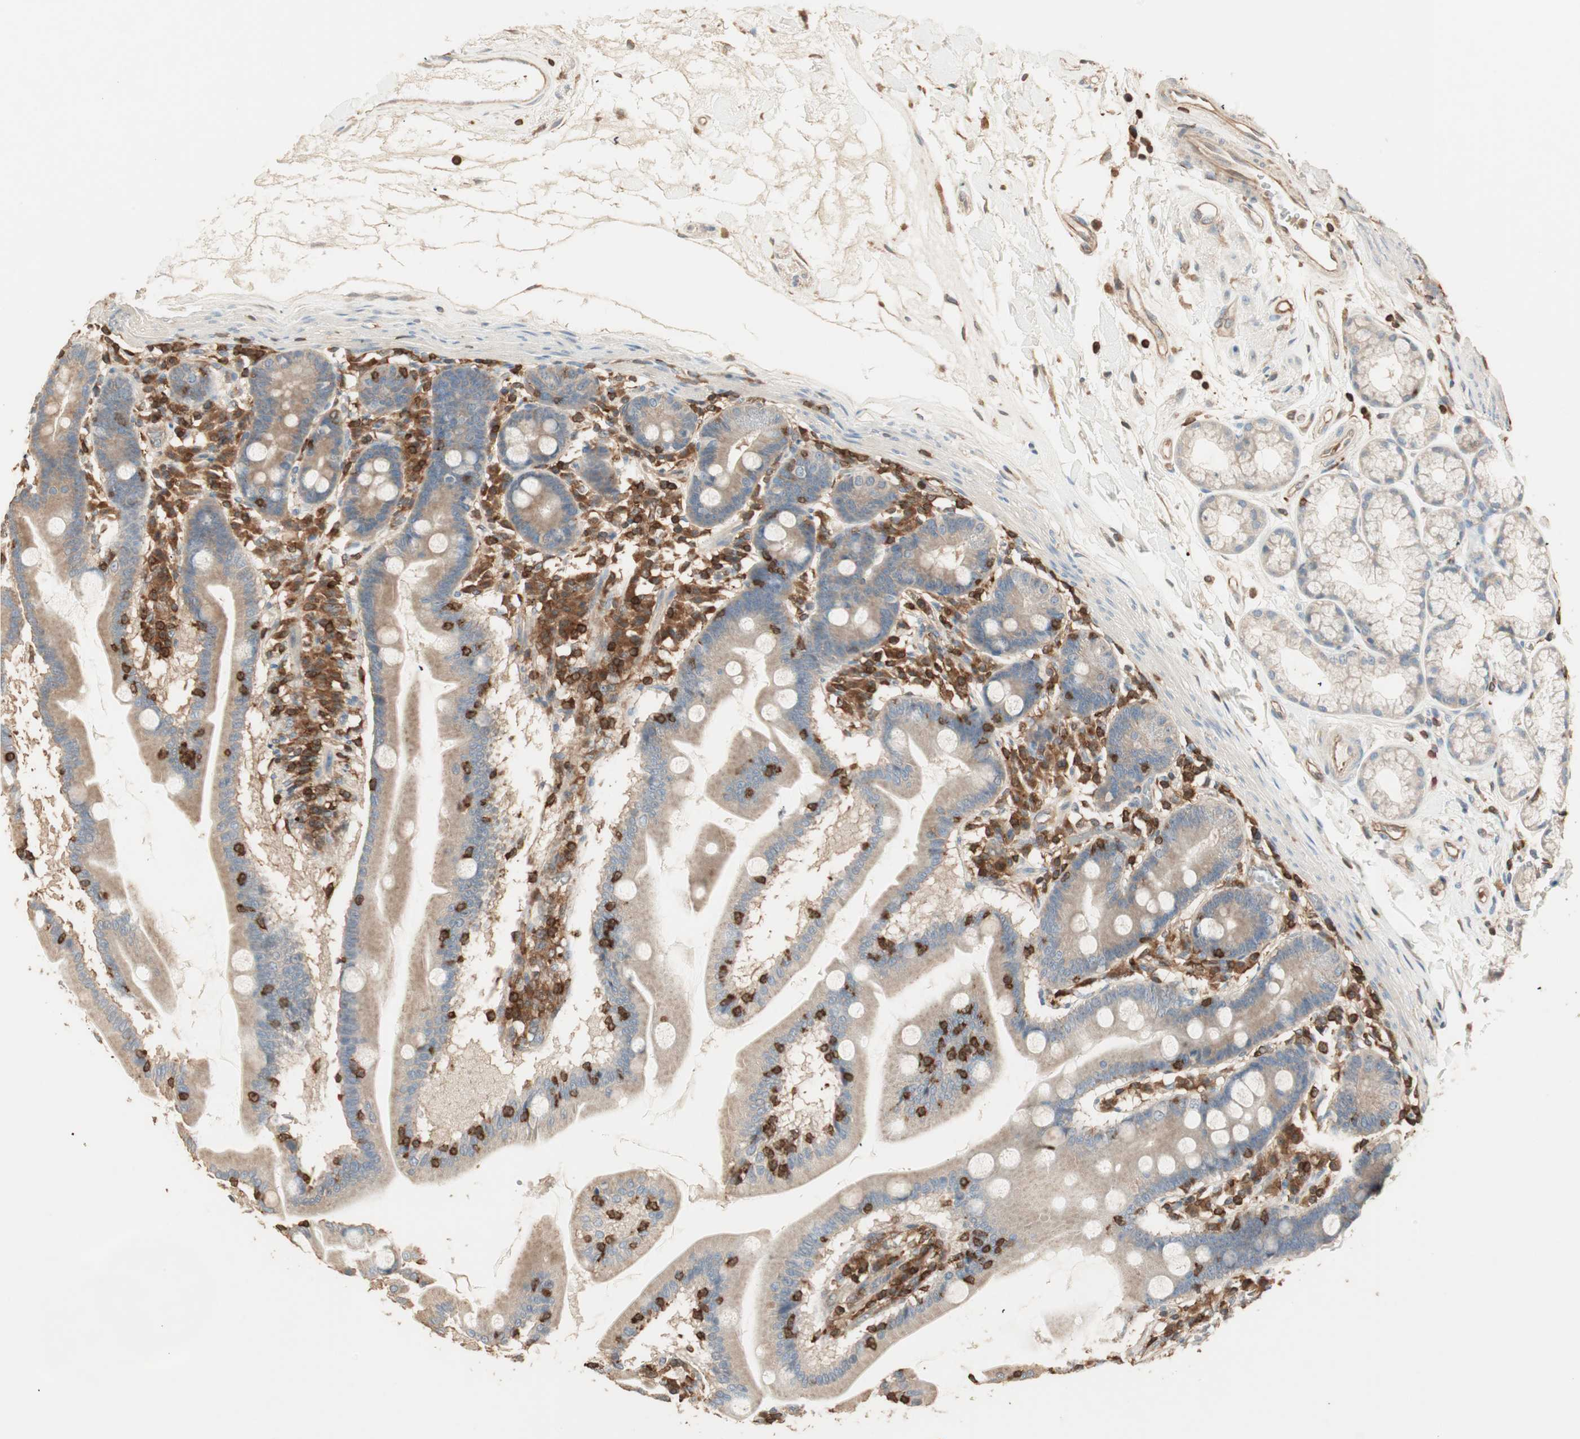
{"staining": {"intensity": "moderate", "quantity": ">75%", "location": "cytoplasmic/membranous"}, "tissue": "duodenum", "cell_type": "Glandular cells", "image_type": "normal", "snomed": [{"axis": "morphology", "description": "Normal tissue, NOS"}, {"axis": "topography", "description": "Duodenum"}], "caption": "Protein staining of benign duodenum displays moderate cytoplasmic/membranous staining in approximately >75% of glandular cells.", "gene": "CRLF3", "patient": {"sex": "female", "age": 64}}